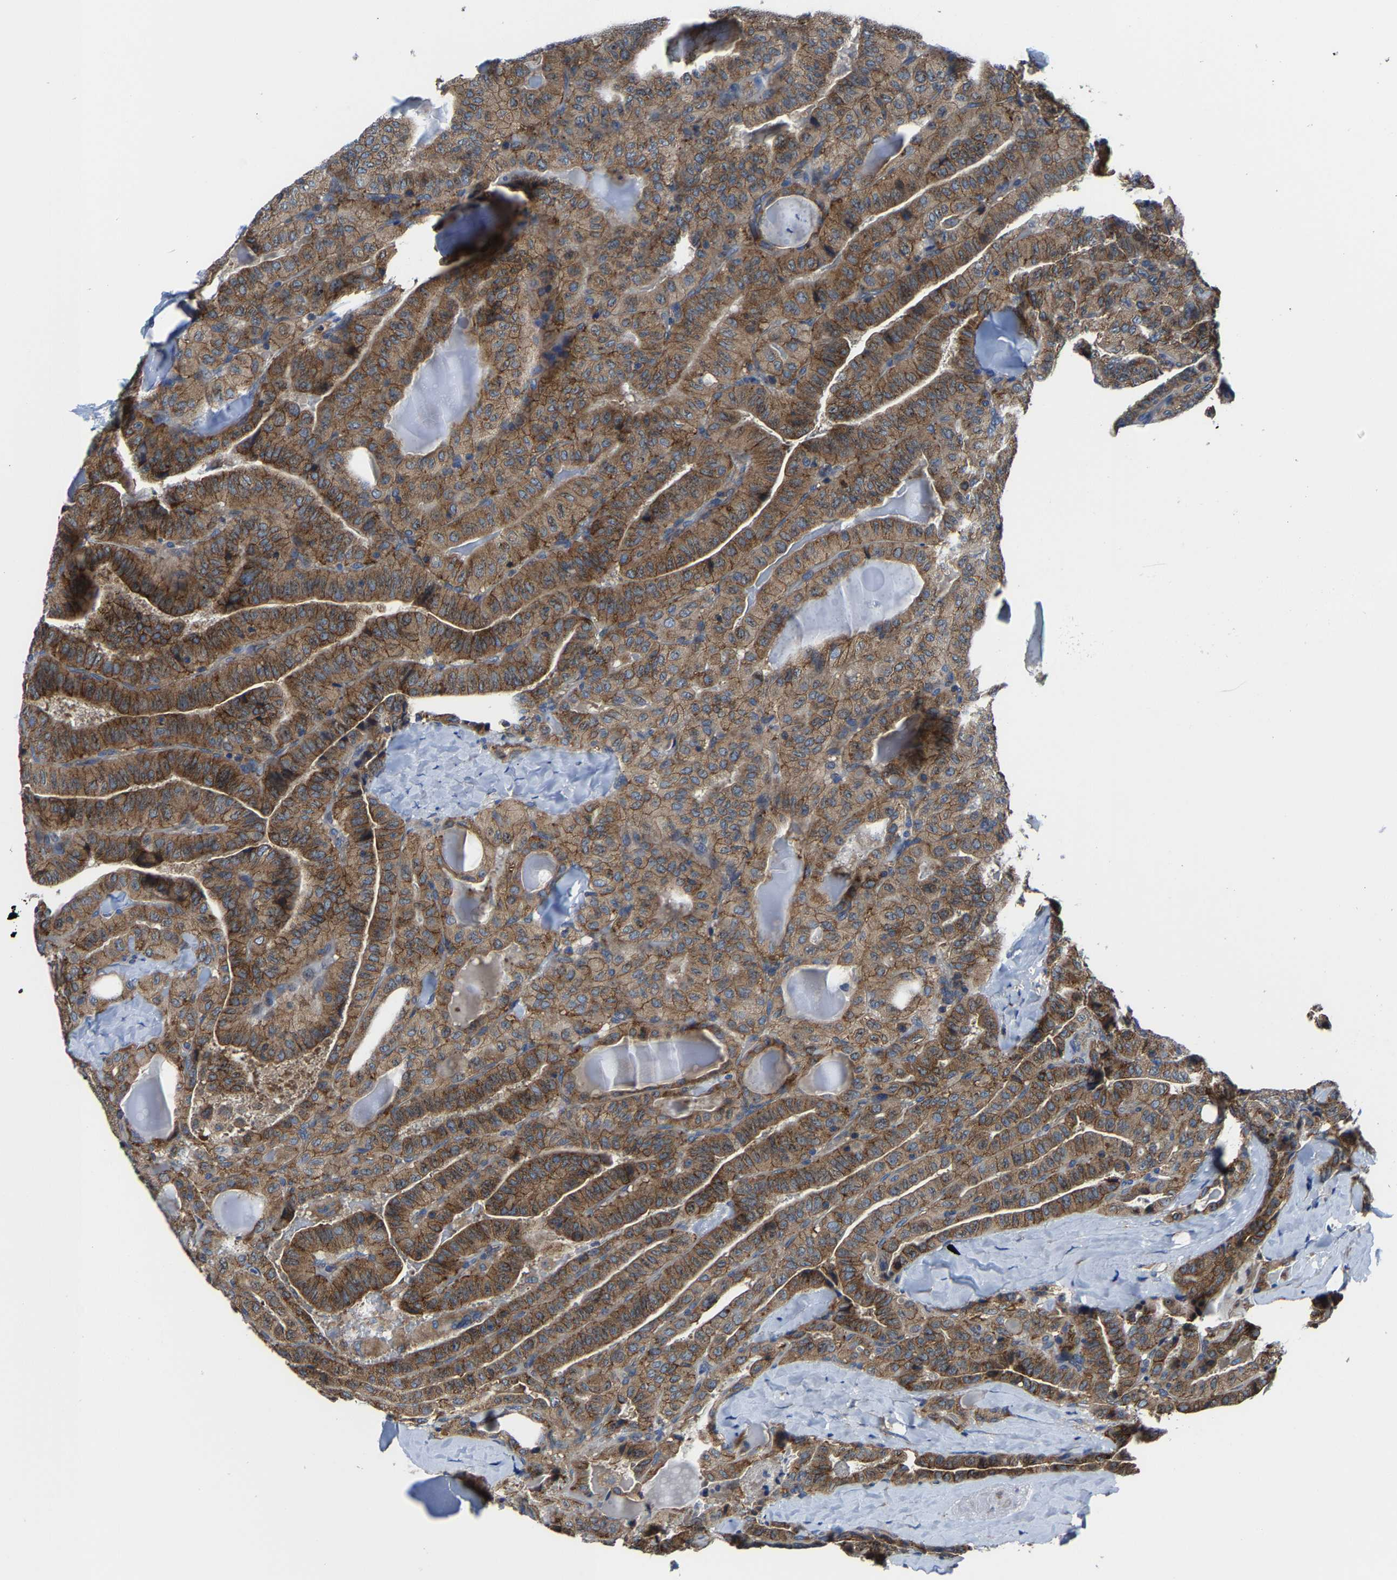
{"staining": {"intensity": "moderate", "quantity": ">75%", "location": "cytoplasmic/membranous"}, "tissue": "thyroid cancer", "cell_type": "Tumor cells", "image_type": "cancer", "snomed": [{"axis": "morphology", "description": "Papillary adenocarcinoma, NOS"}, {"axis": "topography", "description": "Thyroid gland"}], "caption": "A medium amount of moderate cytoplasmic/membranous positivity is appreciated in approximately >75% of tumor cells in thyroid cancer tissue.", "gene": "G3BP2", "patient": {"sex": "male", "age": 77}}